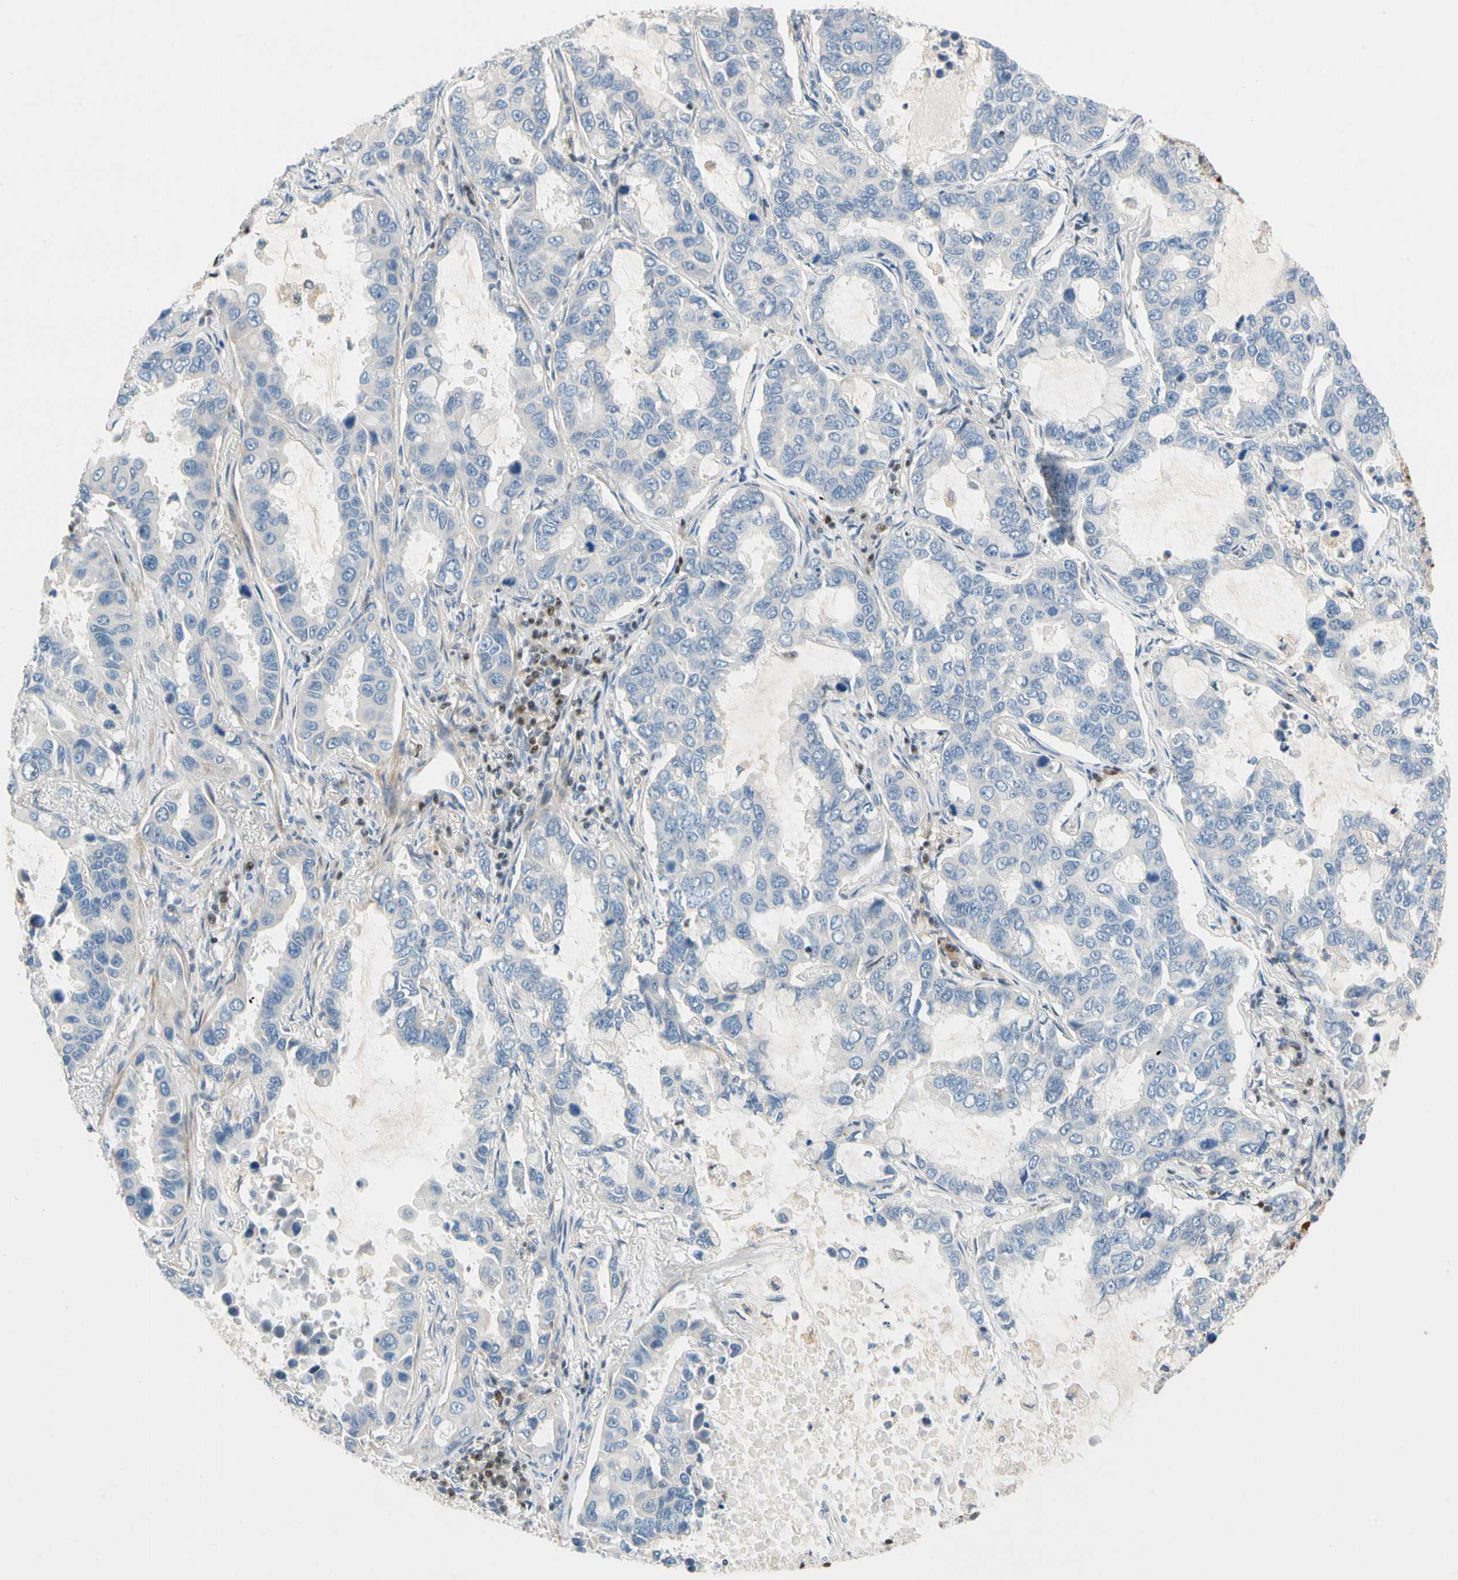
{"staining": {"intensity": "negative", "quantity": "none", "location": "none"}, "tissue": "lung cancer", "cell_type": "Tumor cells", "image_type": "cancer", "snomed": [{"axis": "morphology", "description": "Adenocarcinoma, NOS"}, {"axis": "topography", "description": "Lung"}], "caption": "This is an immunohistochemistry (IHC) photomicrograph of human lung cancer (adenocarcinoma). There is no positivity in tumor cells.", "gene": "SP140", "patient": {"sex": "male", "age": 64}}